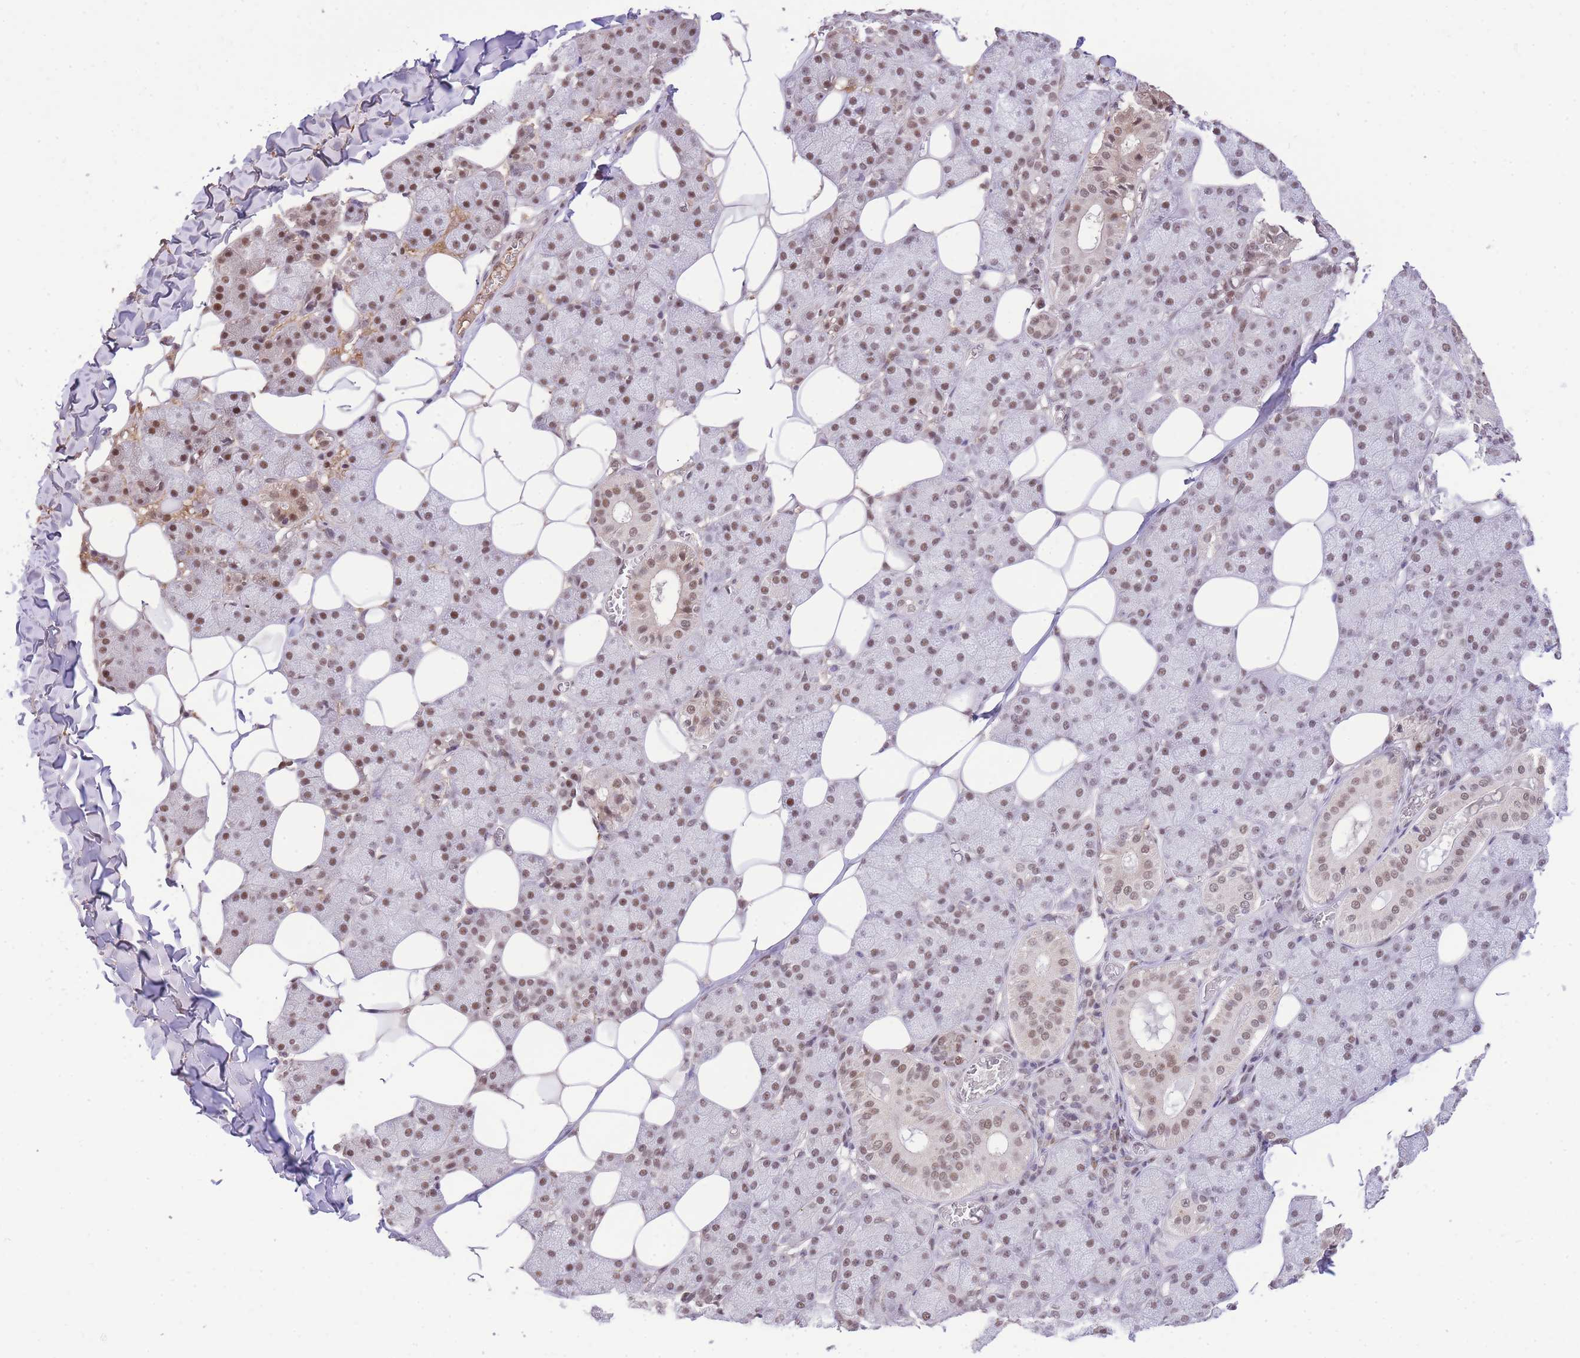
{"staining": {"intensity": "moderate", "quantity": ">75%", "location": "nuclear"}, "tissue": "salivary gland", "cell_type": "Glandular cells", "image_type": "normal", "snomed": [{"axis": "morphology", "description": "Normal tissue, NOS"}, {"axis": "topography", "description": "Salivary gland"}], "caption": "Moderate nuclear expression is seen in about >75% of glandular cells in normal salivary gland.", "gene": "UBXN7", "patient": {"sex": "female", "age": 33}}